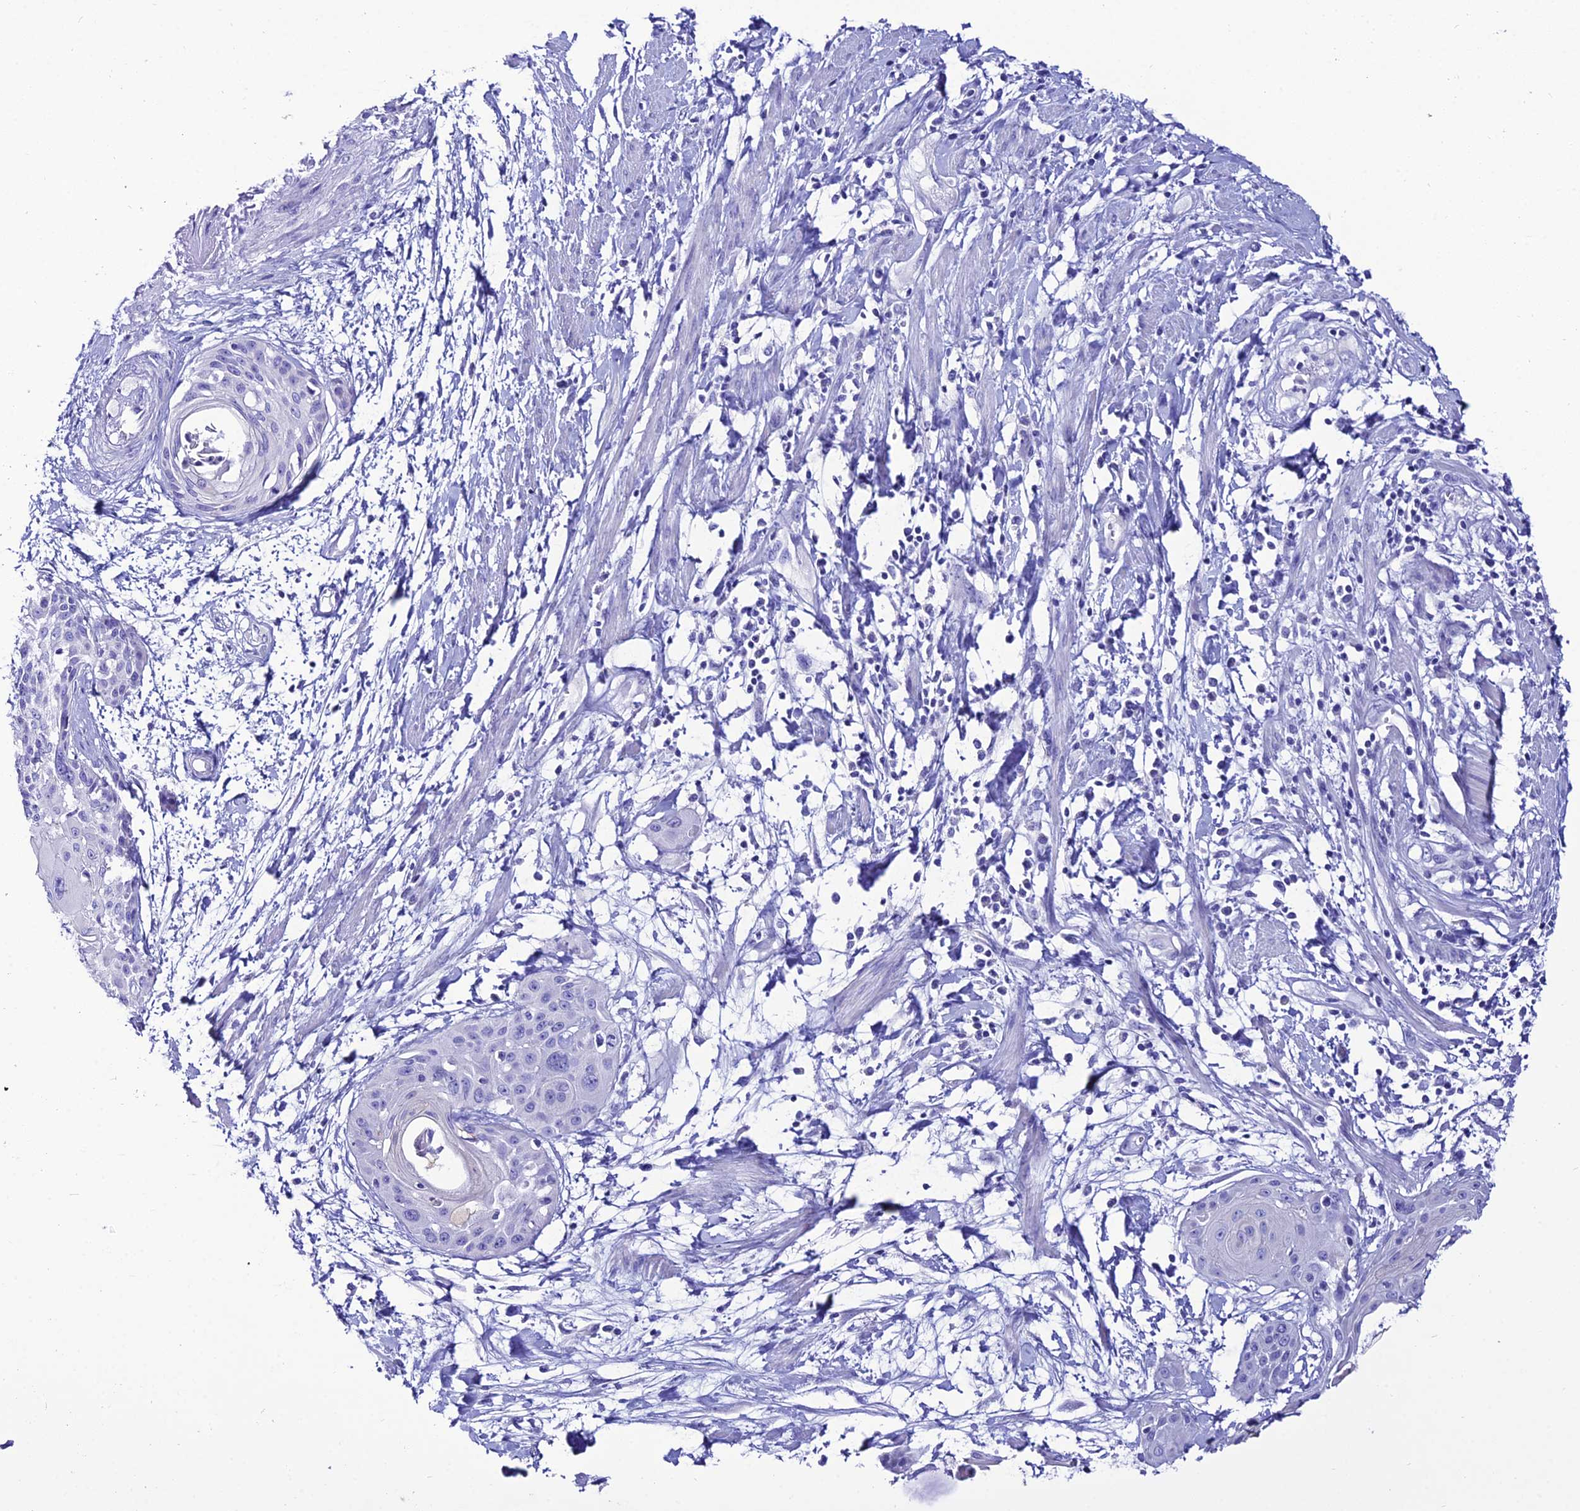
{"staining": {"intensity": "negative", "quantity": "none", "location": "none"}, "tissue": "cervical cancer", "cell_type": "Tumor cells", "image_type": "cancer", "snomed": [{"axis": "morphology", "description": "Squamous cell carcinoma, NOS"}, {"axis": "topography", "description": "Cervix"}], "caption": "IHC histopathology image of human squamous cell carcinoma (cervical) stained for a protein (brown), which exhibits no staining in tumor cells.", "gene": "OR4D5", "patient": {"sex": "female", "age": 57}}